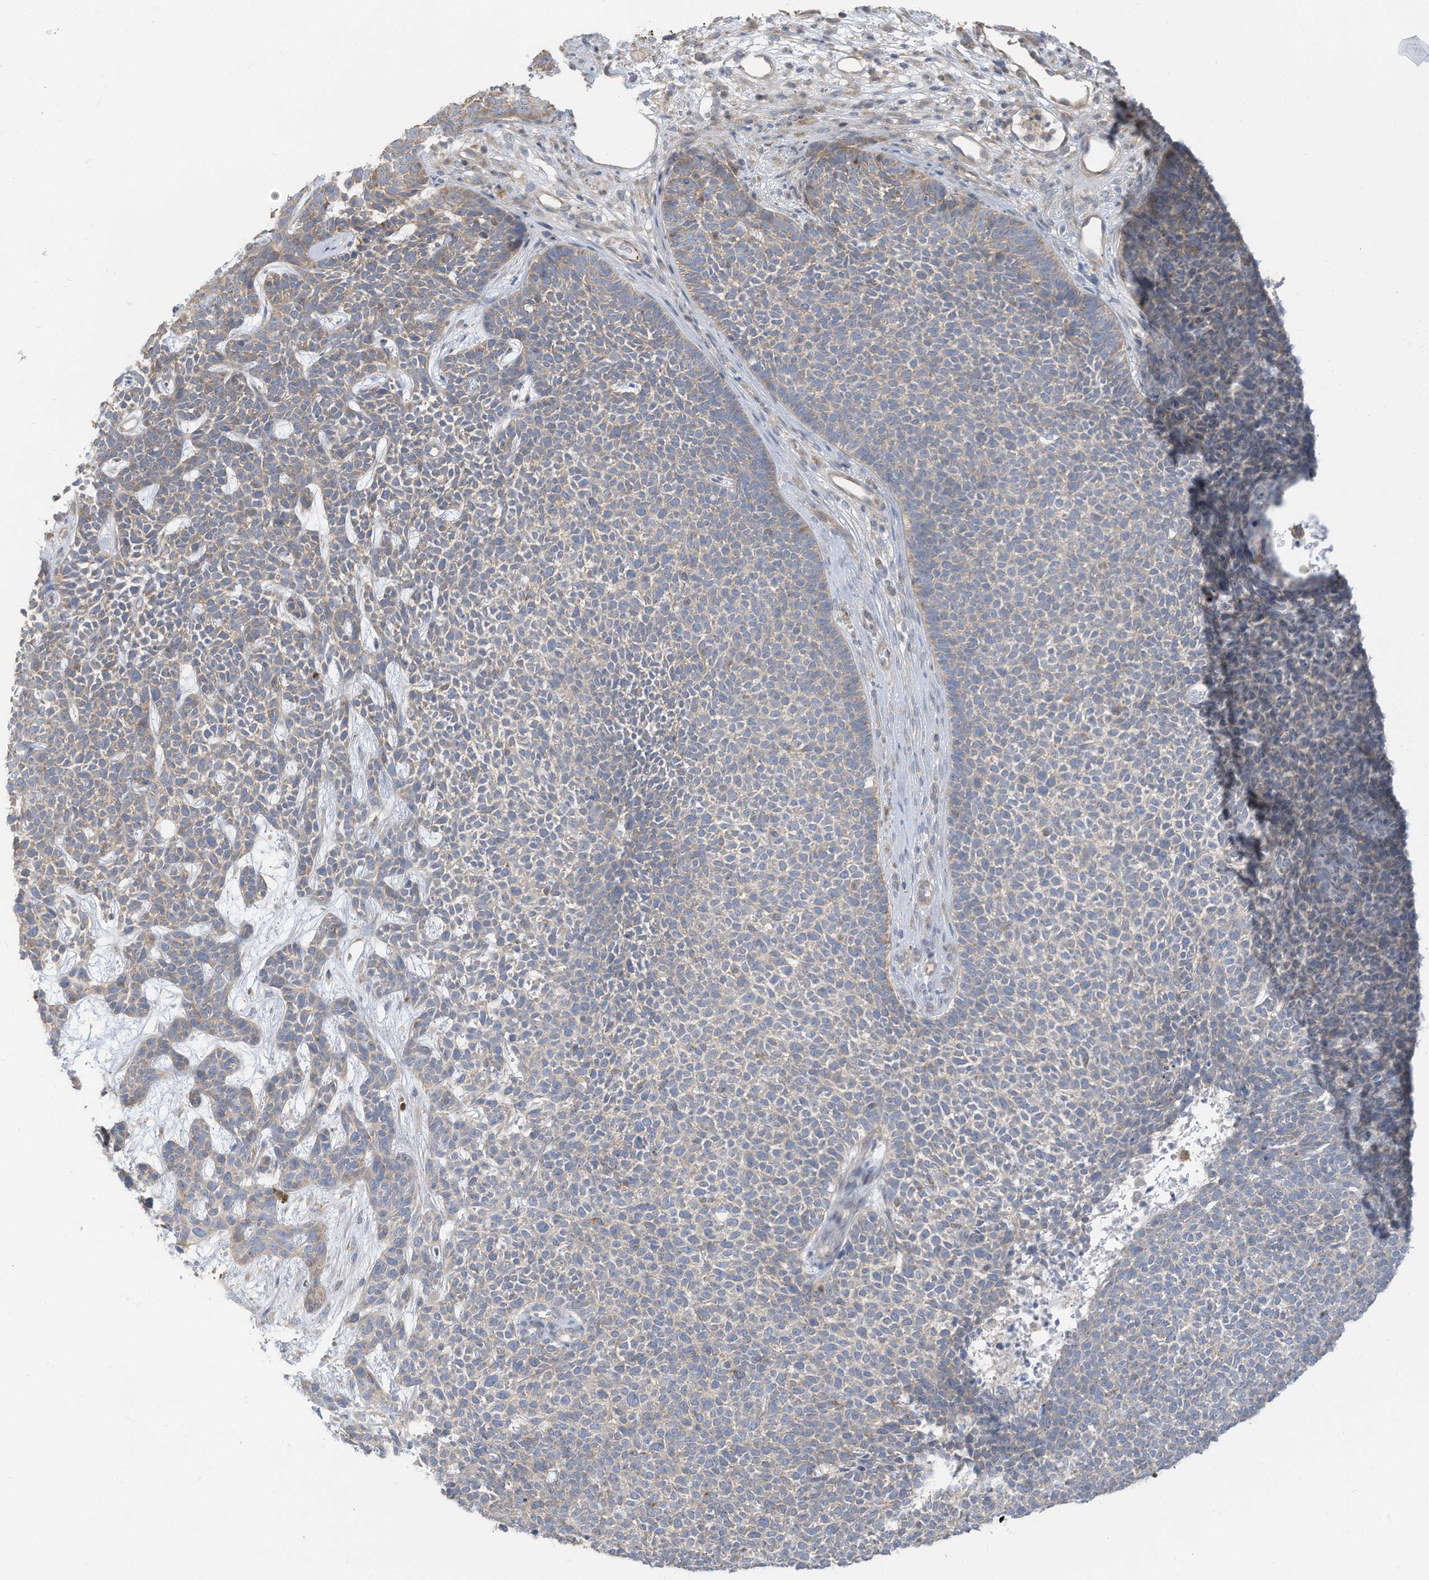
{"staining": {"intensity": "weak", "quantity": "<25%", "location": "cytoplasmic/membranous"}, "tissue": "skin cancer", "cell_type": "Tumor cells", "image_type": "cancer", "snomed": [{"axis": "morphology", "description": "Basal cell carcinoma"}, {"axis": "topography", "description": "Skin"}], "caption": "Tumor cells are negative for protein expression in human skin basal cell carcinoma.", "gene": "GTPBP2", "patient": {"sex": "female", "age": 84}}